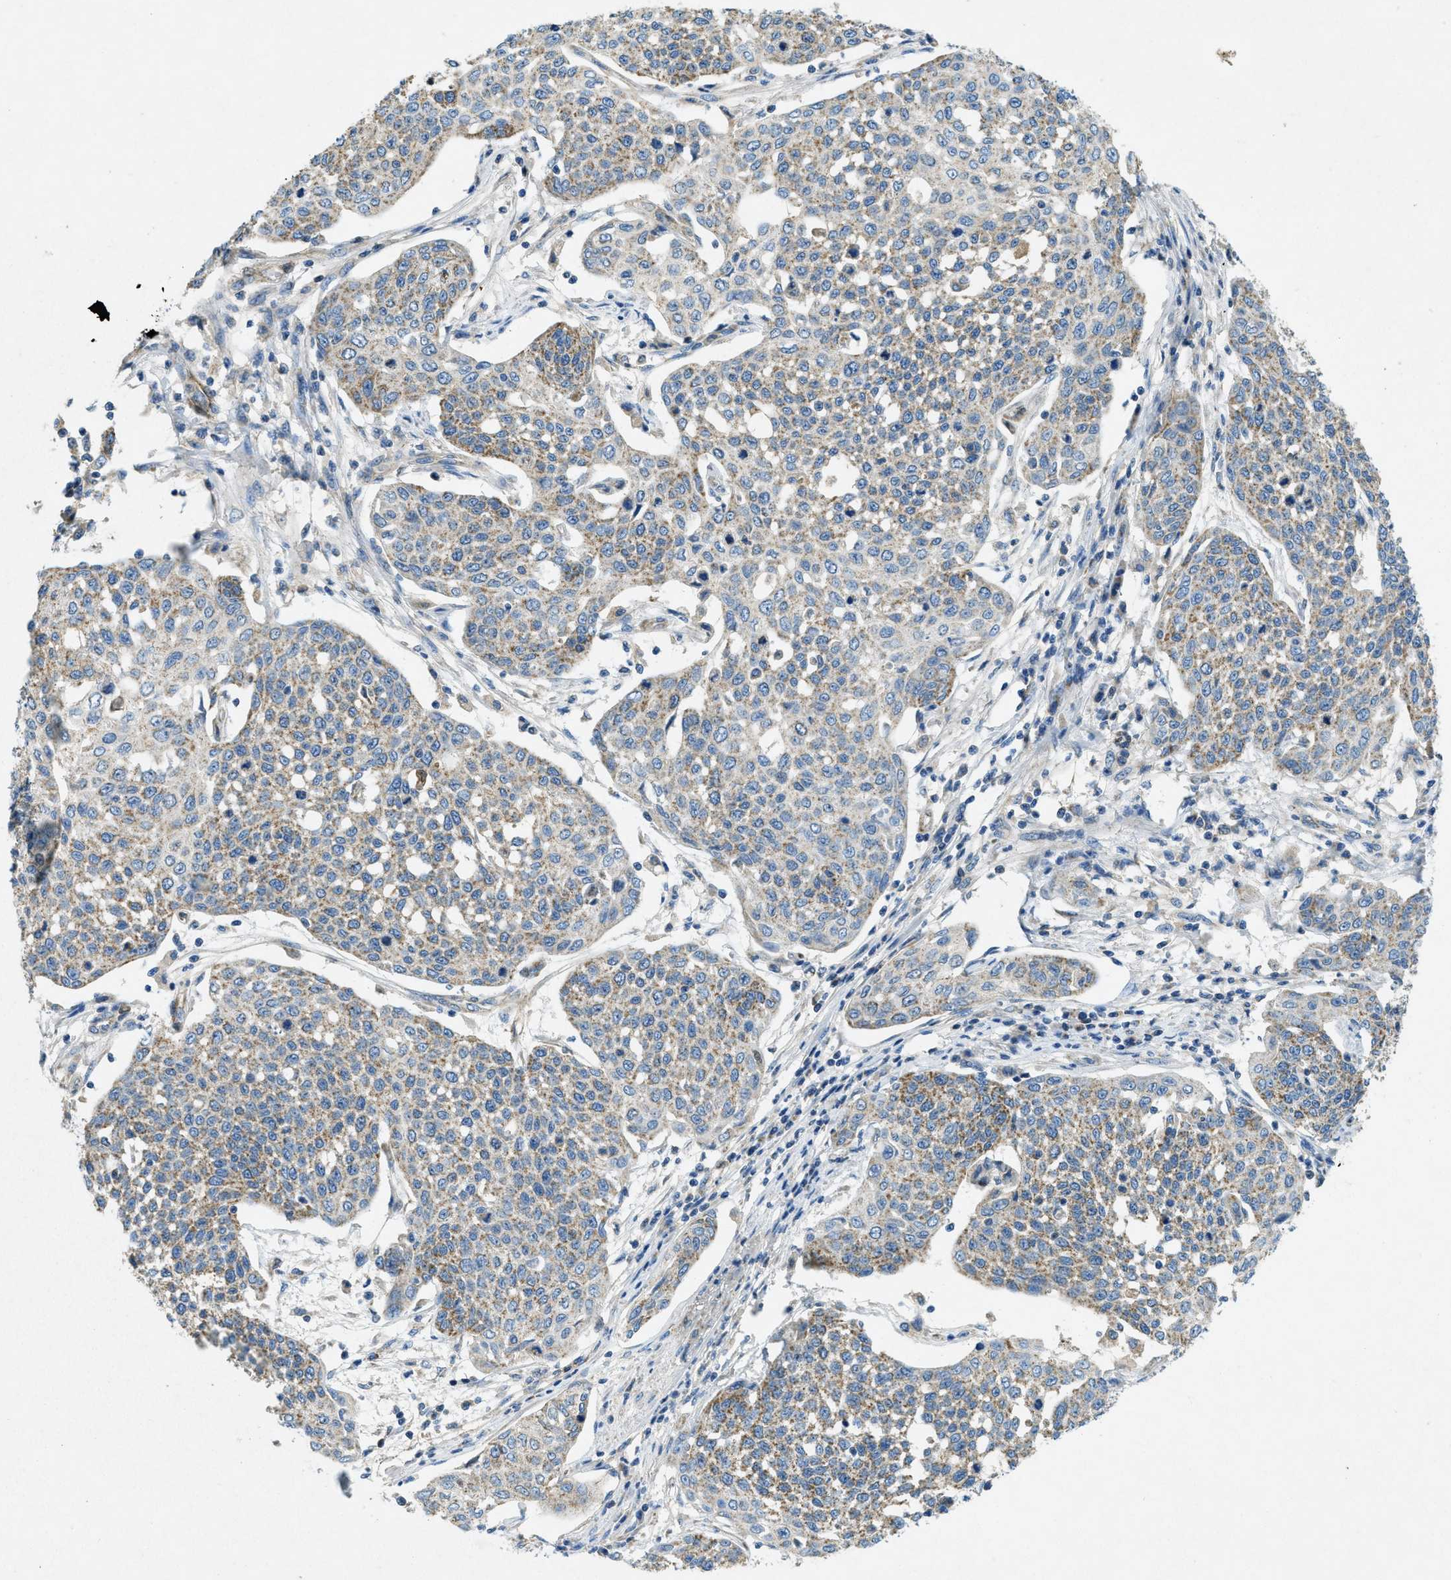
{"staining": {"intensity": "weak", "quantity": ">75%", "location": "cytoplasmic/membranous"}, "tissue": "cervical cancer", "cell_type": "Tumor cells", "image_type": "cancer", "snomed": [{"axis": "morphology", "description": "Squamous cell carcinoma, NOS"}, {"axis": "topography", "description": "Cervix"}], "caption": "A brown stain shows weak cytoplasmic/membranous staining of a protein in human cervical squamous cell carcinoma tumor cells.", "gene": "CYGB", "patient": {"sex": "female", "age": 34}}